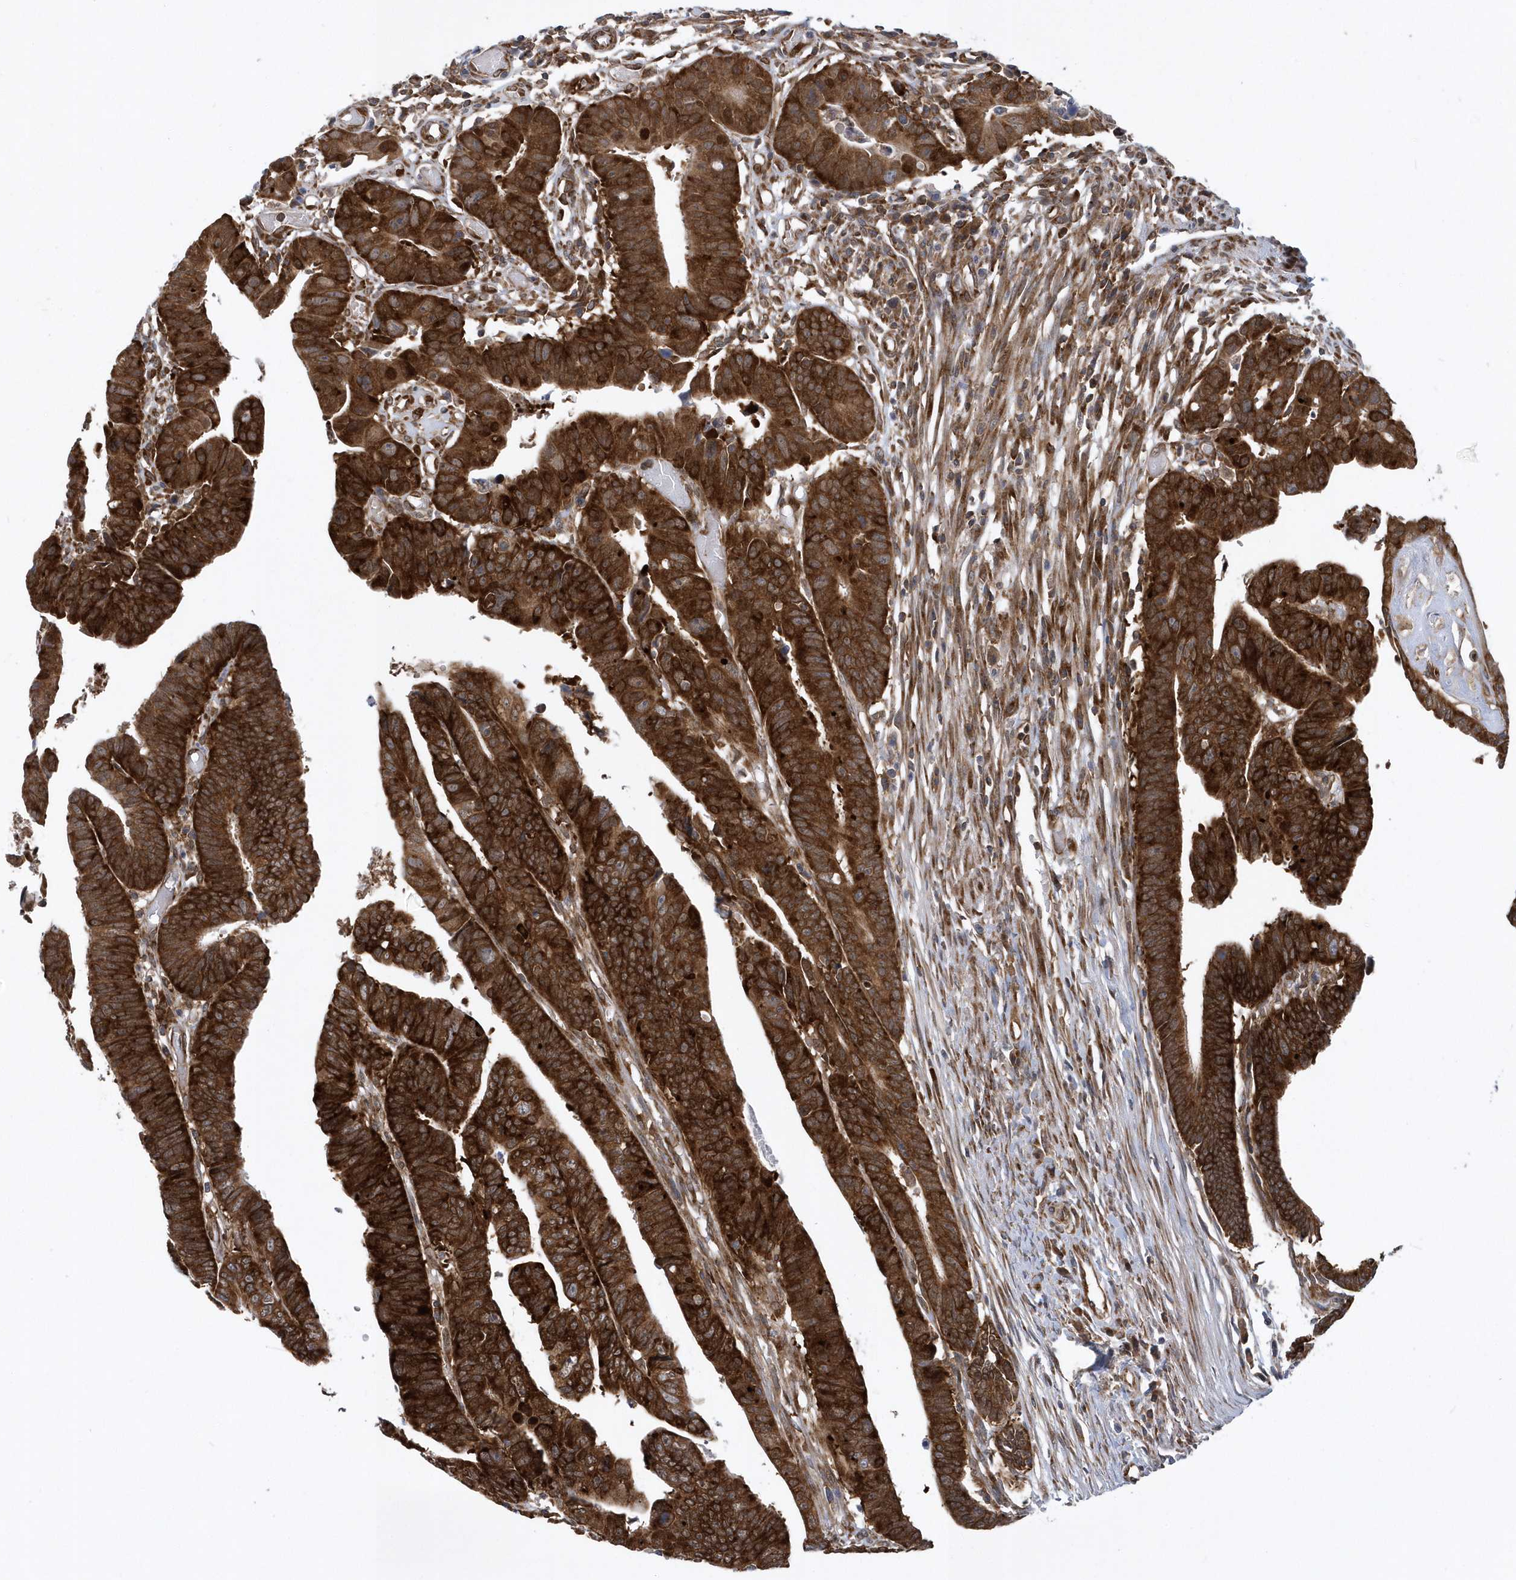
{"staining": {"intensity": "strong", "quantity": ">75%", "location": "cytoplasmic/membranous"}, "tissue": "colorectal cancer", "cell_type": "Tumor cells", "image_type": "cancer", "snomed": [{"axis": "morphology", "description": "Adenocarcinoma, NOS"}, {"axis": "topography", "description": "Rectum"}], "caption": "An IHC photomicrograph of tumor tissue is shown. Protein staining in brown labels strong cytoplasmic/membranous positivity in colorectal adenocarcinoma within tumor cells.", "gene": "PHF1", "patient": {"sex": "female", "age": 65}}